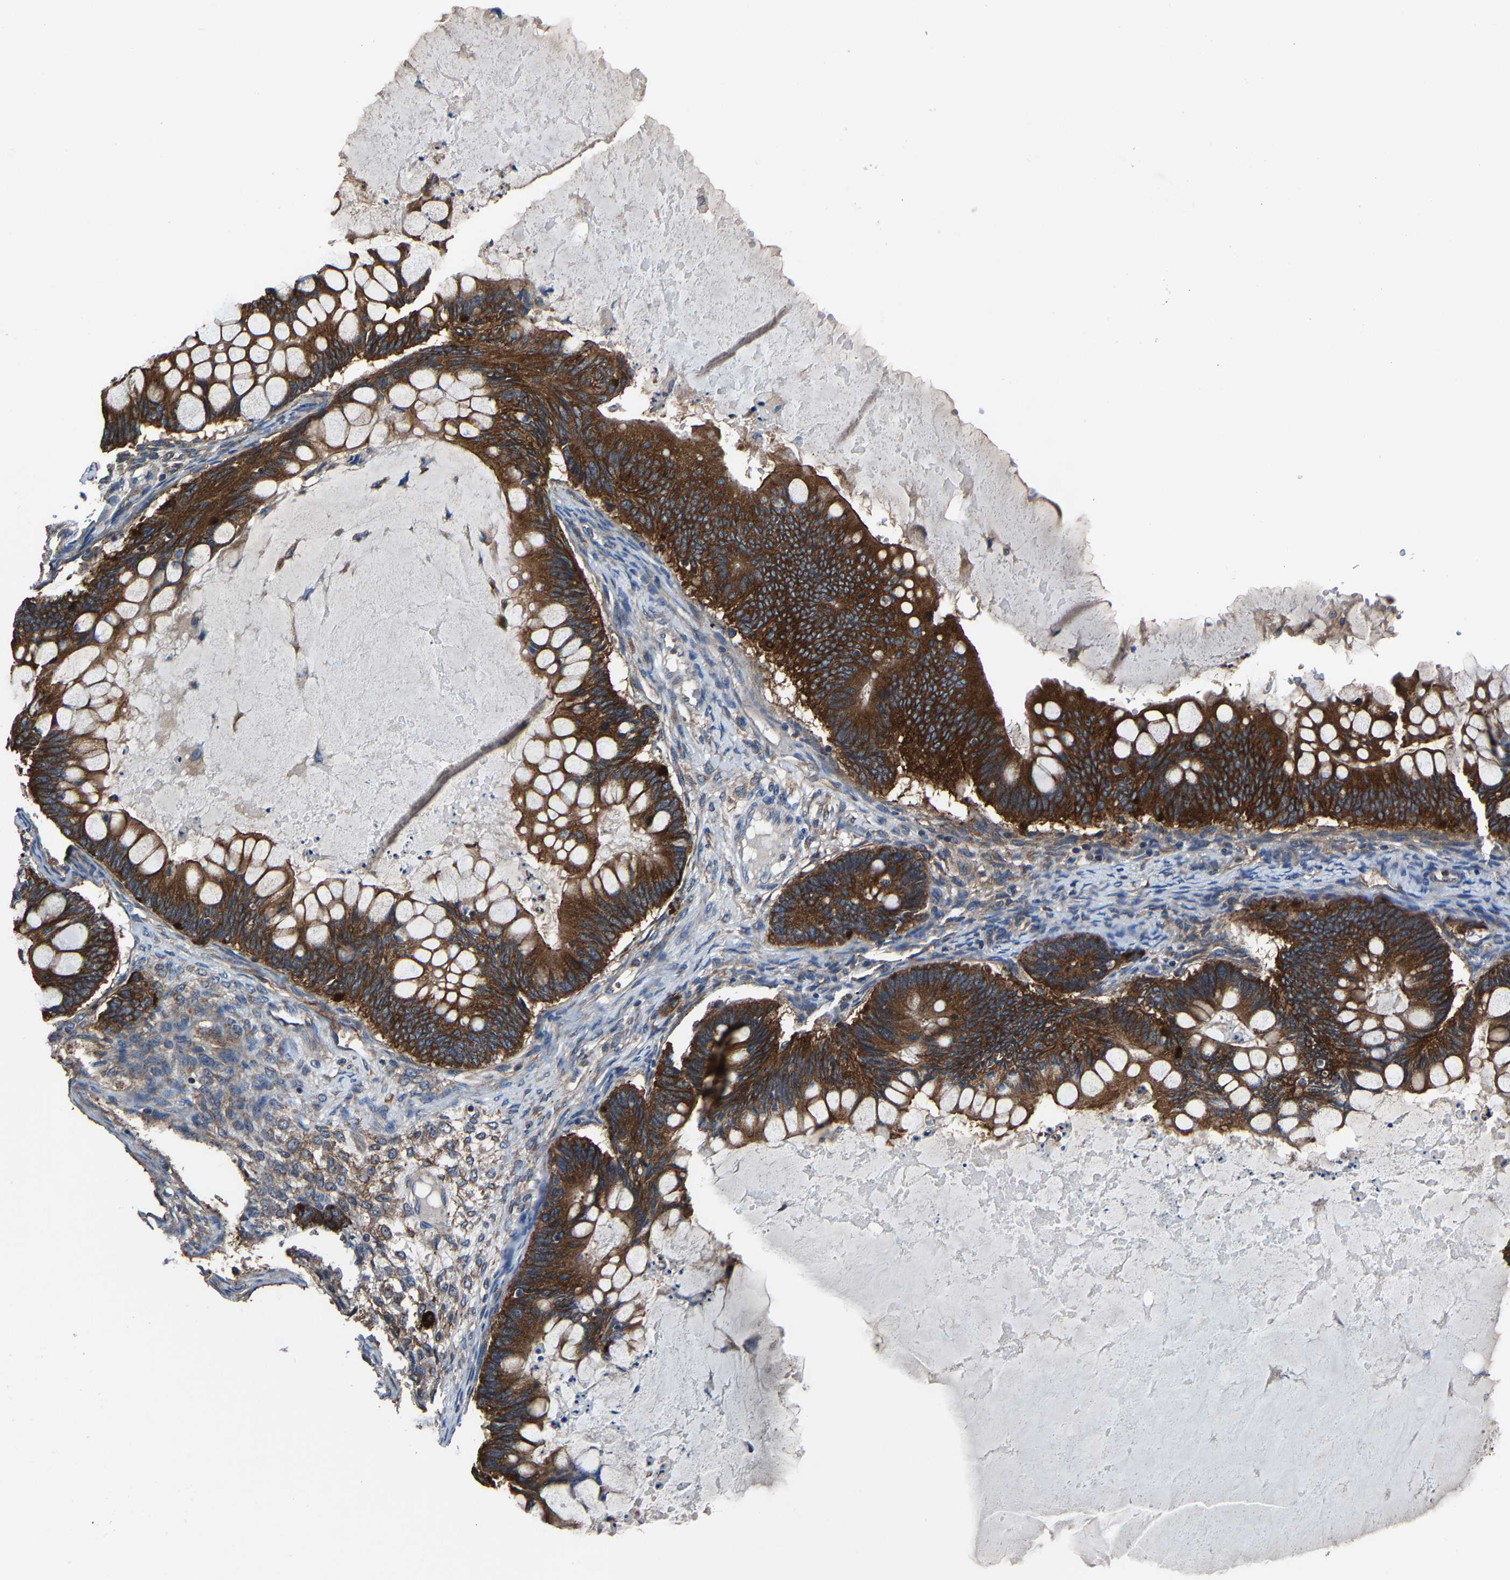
{"staining": {"intensity": "strong", "quantity": ">75%", "location": "cytoplasmic/membranous"}, "tissue": "ovarian cancer", "cell_type": "Tumor cells", "image_type": "cancer", "snomed": [{"axis": "morphology", "description": "Cystadenocarcinoma, mucinous, NOS"}, {"axis": "topography", "description": "Ovary"}], "caption": "High-power microscopy captured an IHC photomicrograph of ovarian cancer, revealing strong cytoplasmic/membranous expression in approximately >75% of tumor cells. Immunohistochemistry (ihc) stains the protein of interest in brown and the nuclei are stained blue.", "gene": "KIAA1958", "patient": {"sex": "female", "age": 61}}